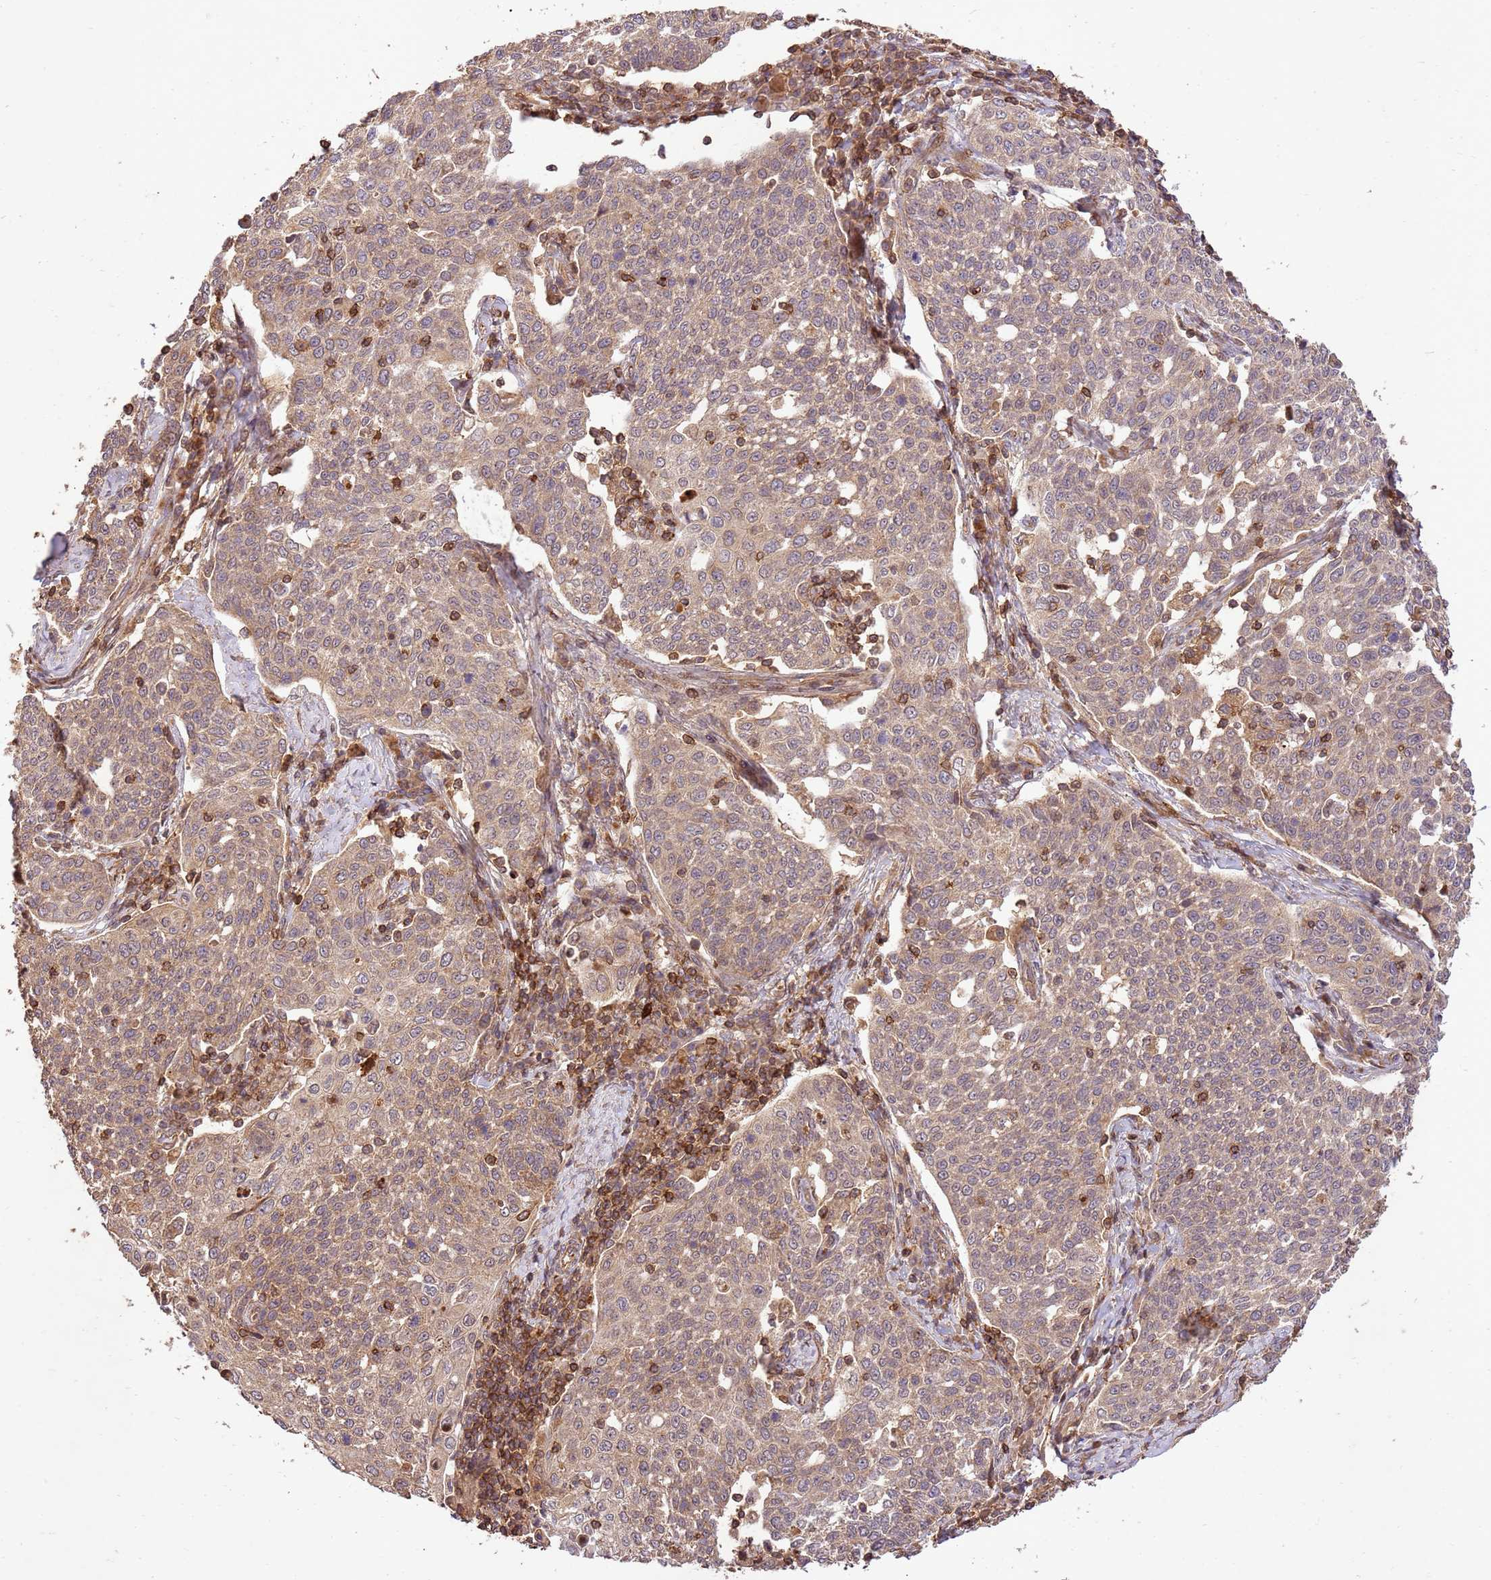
{"staining": {"intensity": "weak", "quantity": ">75%", "location": "cytoplasmic/membranous"}, "tissue": "cervical cancer", "cell_type": "Tumor cells", "image_type": "cancer", "snomed": [{"axis": "morphology", "description": "Squamous cell carcinoma, NOS"}, {"axis": "topography", "description": "Cervix"}], "caption": "Immunohistochemical staining of cervical cancer (squamous cell carcinoma) shows low levels of weak cytoplasmic/membranous protein staining in approximately >75% of tumor cells.", "gene": "KATNAL2", "patient": {"sex": "female", "age": 34}}